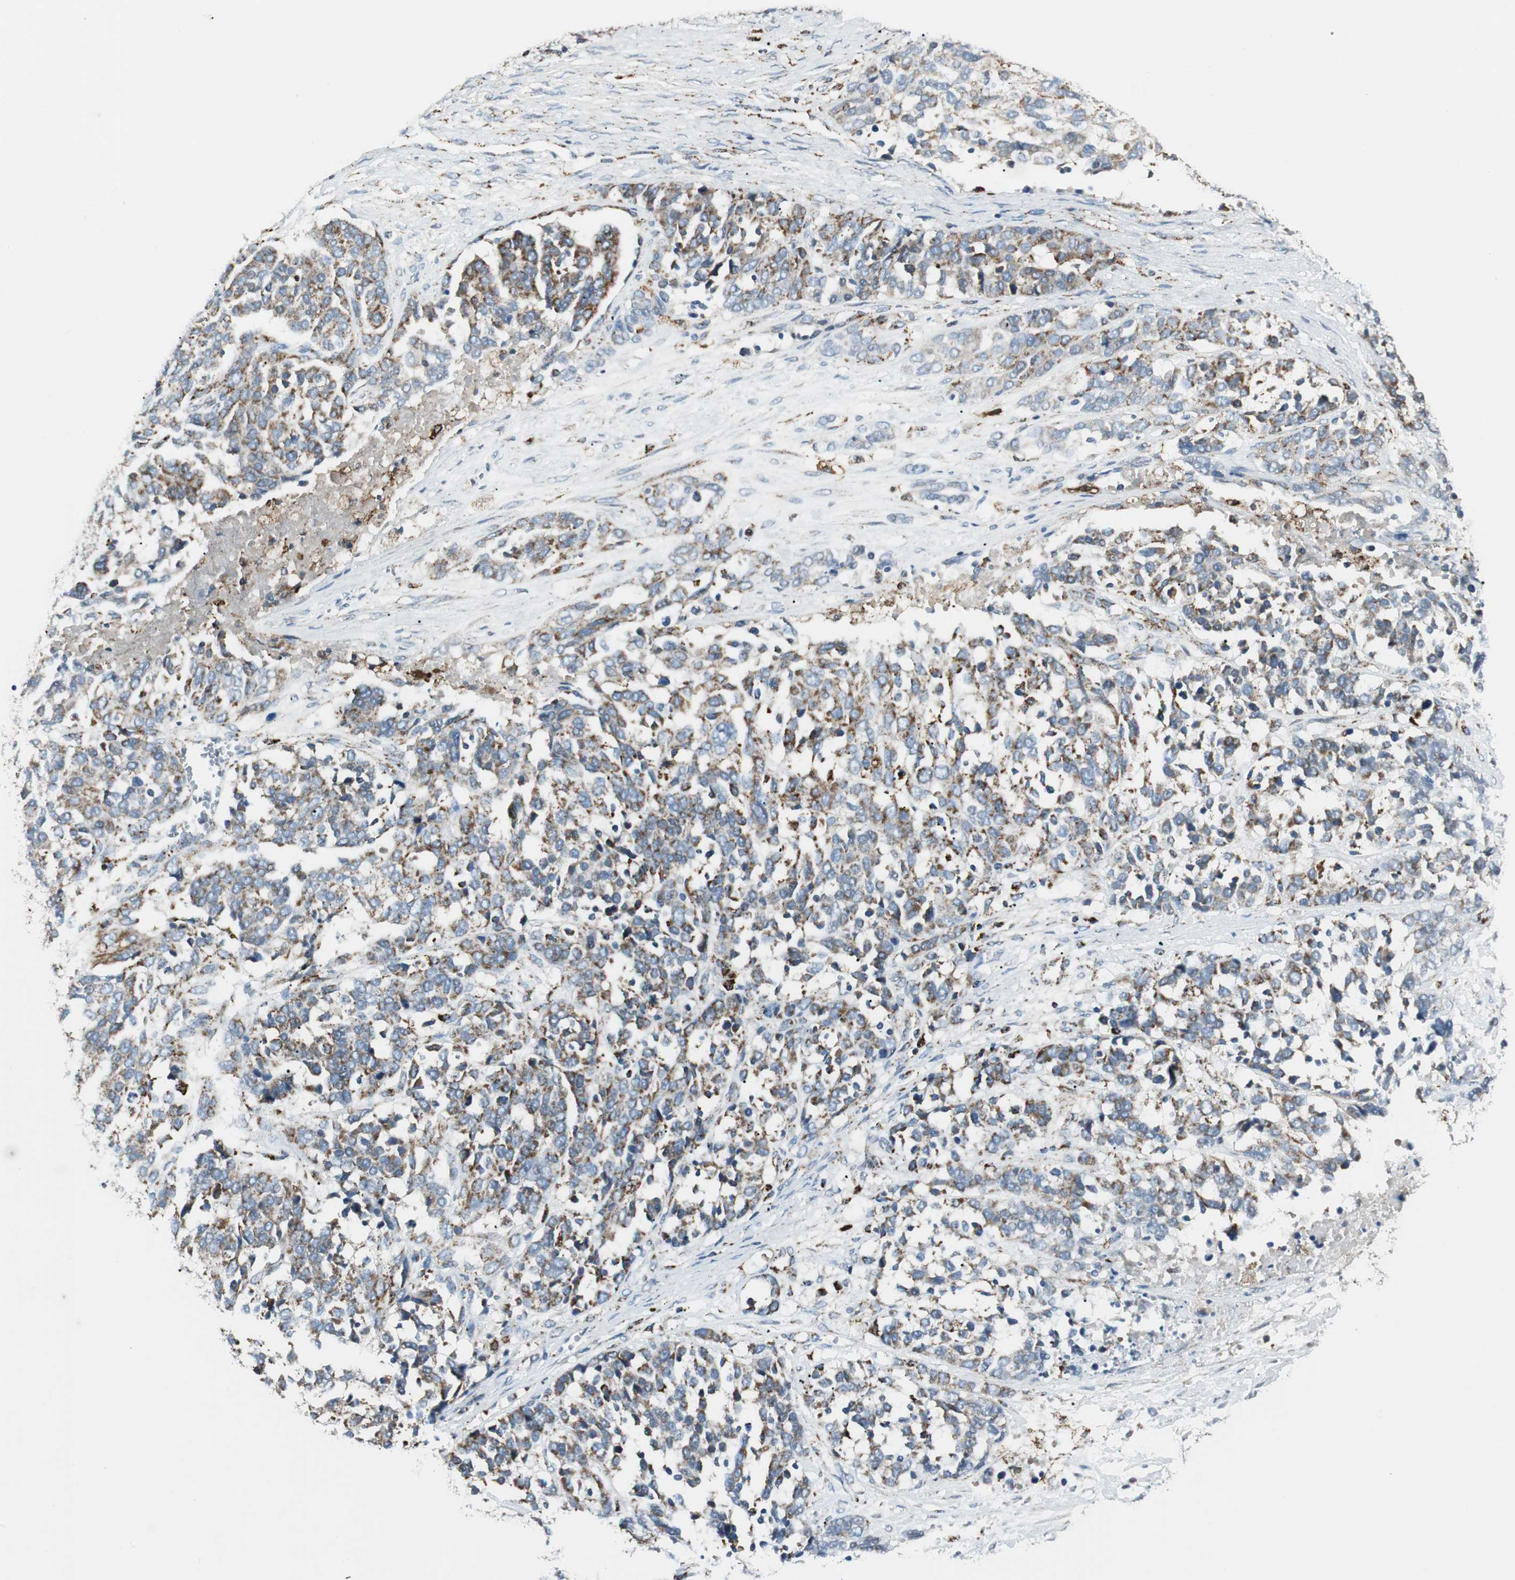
{"staining": {"intensity": "weak", "quantity": "25%-75%", "location": "cytoplasmic/membranous"}, "tissue": "ovarian cancer", "cell_type": "Tumor cells", "image_type": "cancer", "snomed": [{"axis": "morphology", "description": "Cystadenocarcinoma, serous, NOS"}, {"axis": "topography", "description": "Ovary"}], "caption": "This image exhibits immunohistochemistry staining of ovarian serous cystadenocarcinoma, with low weak cytoplasmic/membranous expression in approximately 25%-75% of tumor cells.", "gene": "ME2", "patient": {"sex": "female", "age": 44}}